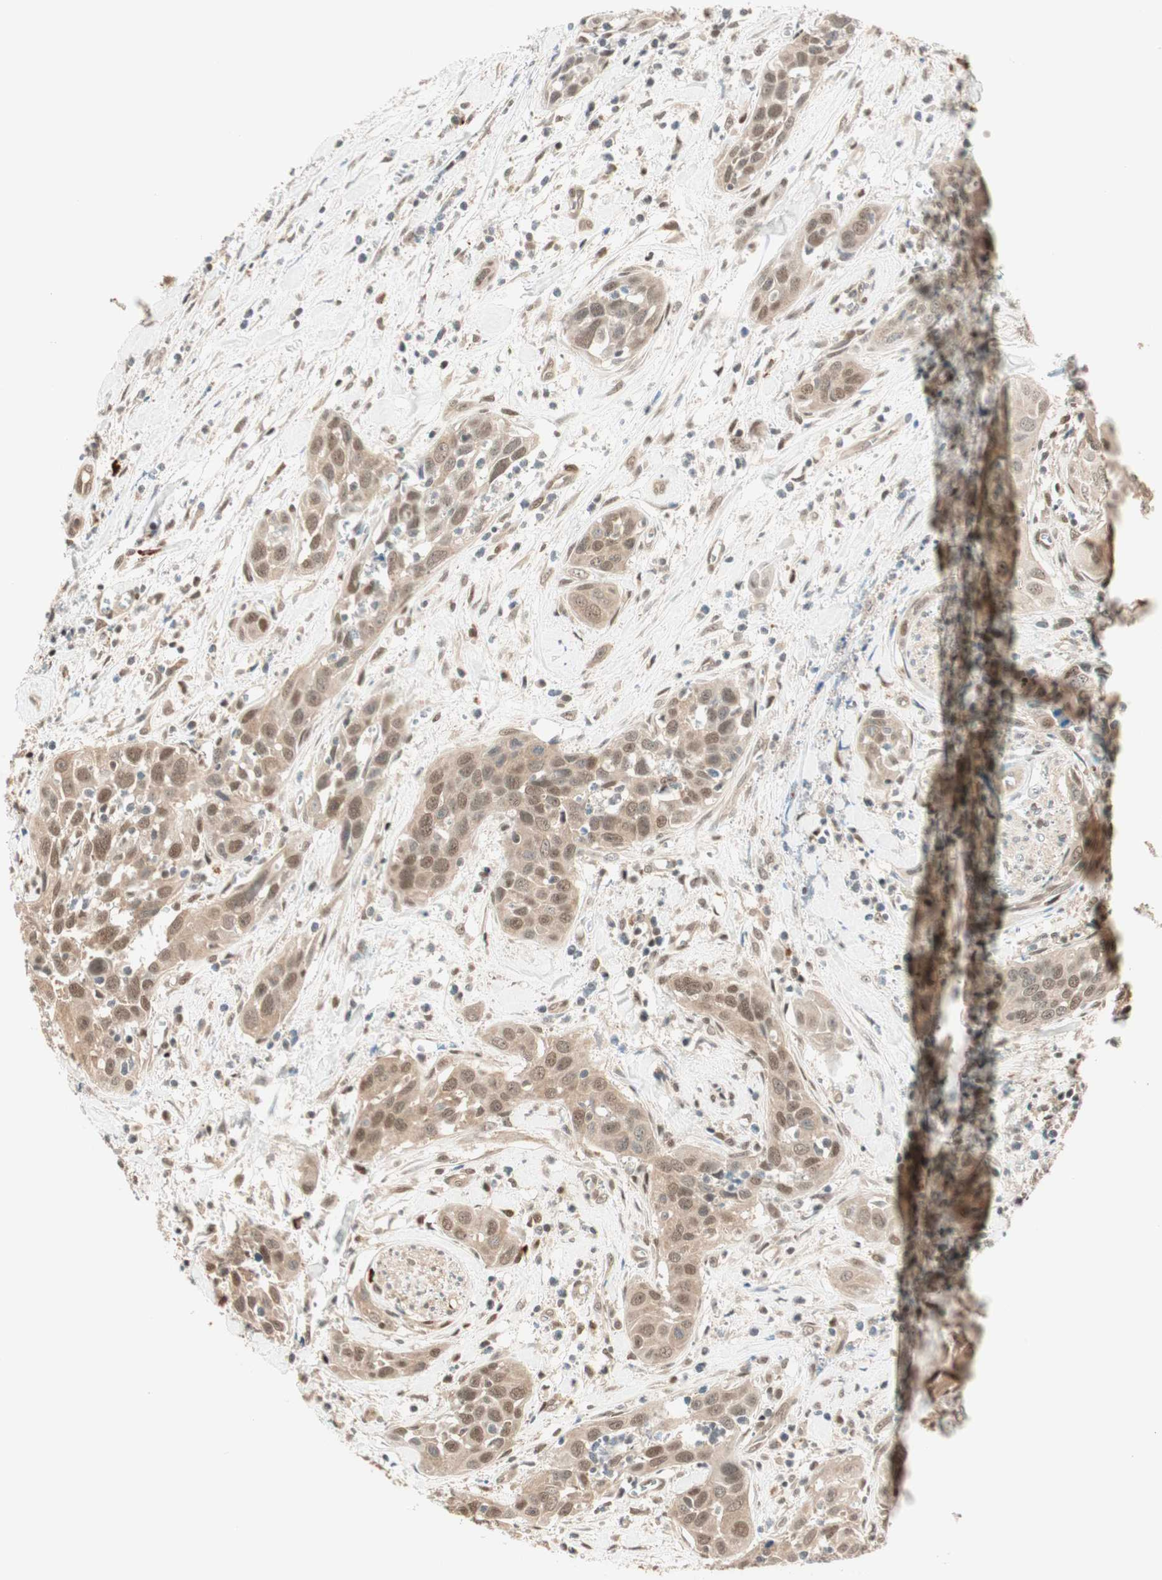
{"staining": {"intensity": "moderate", "quantity": ">75%", "location": "cytoplasmic/membranous,nuclear"}, "tissue": "head and neck cancer", "cell_type": "Tumor cells", "image_type": "cancer", "snomed": [{"axis": "morphology", "description": "Squamous cell carcinoma, NOS"}, {"axis": "topography", "description": "Oral tissue"}, {"axis": "topography", "description": "Head-Neck"}], "caption": "Immunohistochemistry (IHC) histopathology image of head and neck squamous cell carcinoma stained for a protein (brown), which demonstrates medium levels of moderate cytoplasmic/membranous and nuclear expression in approximately >75% of tumor cells.", "gene": "ZNF443", "patient": {"sex": "female", "age": 50}}